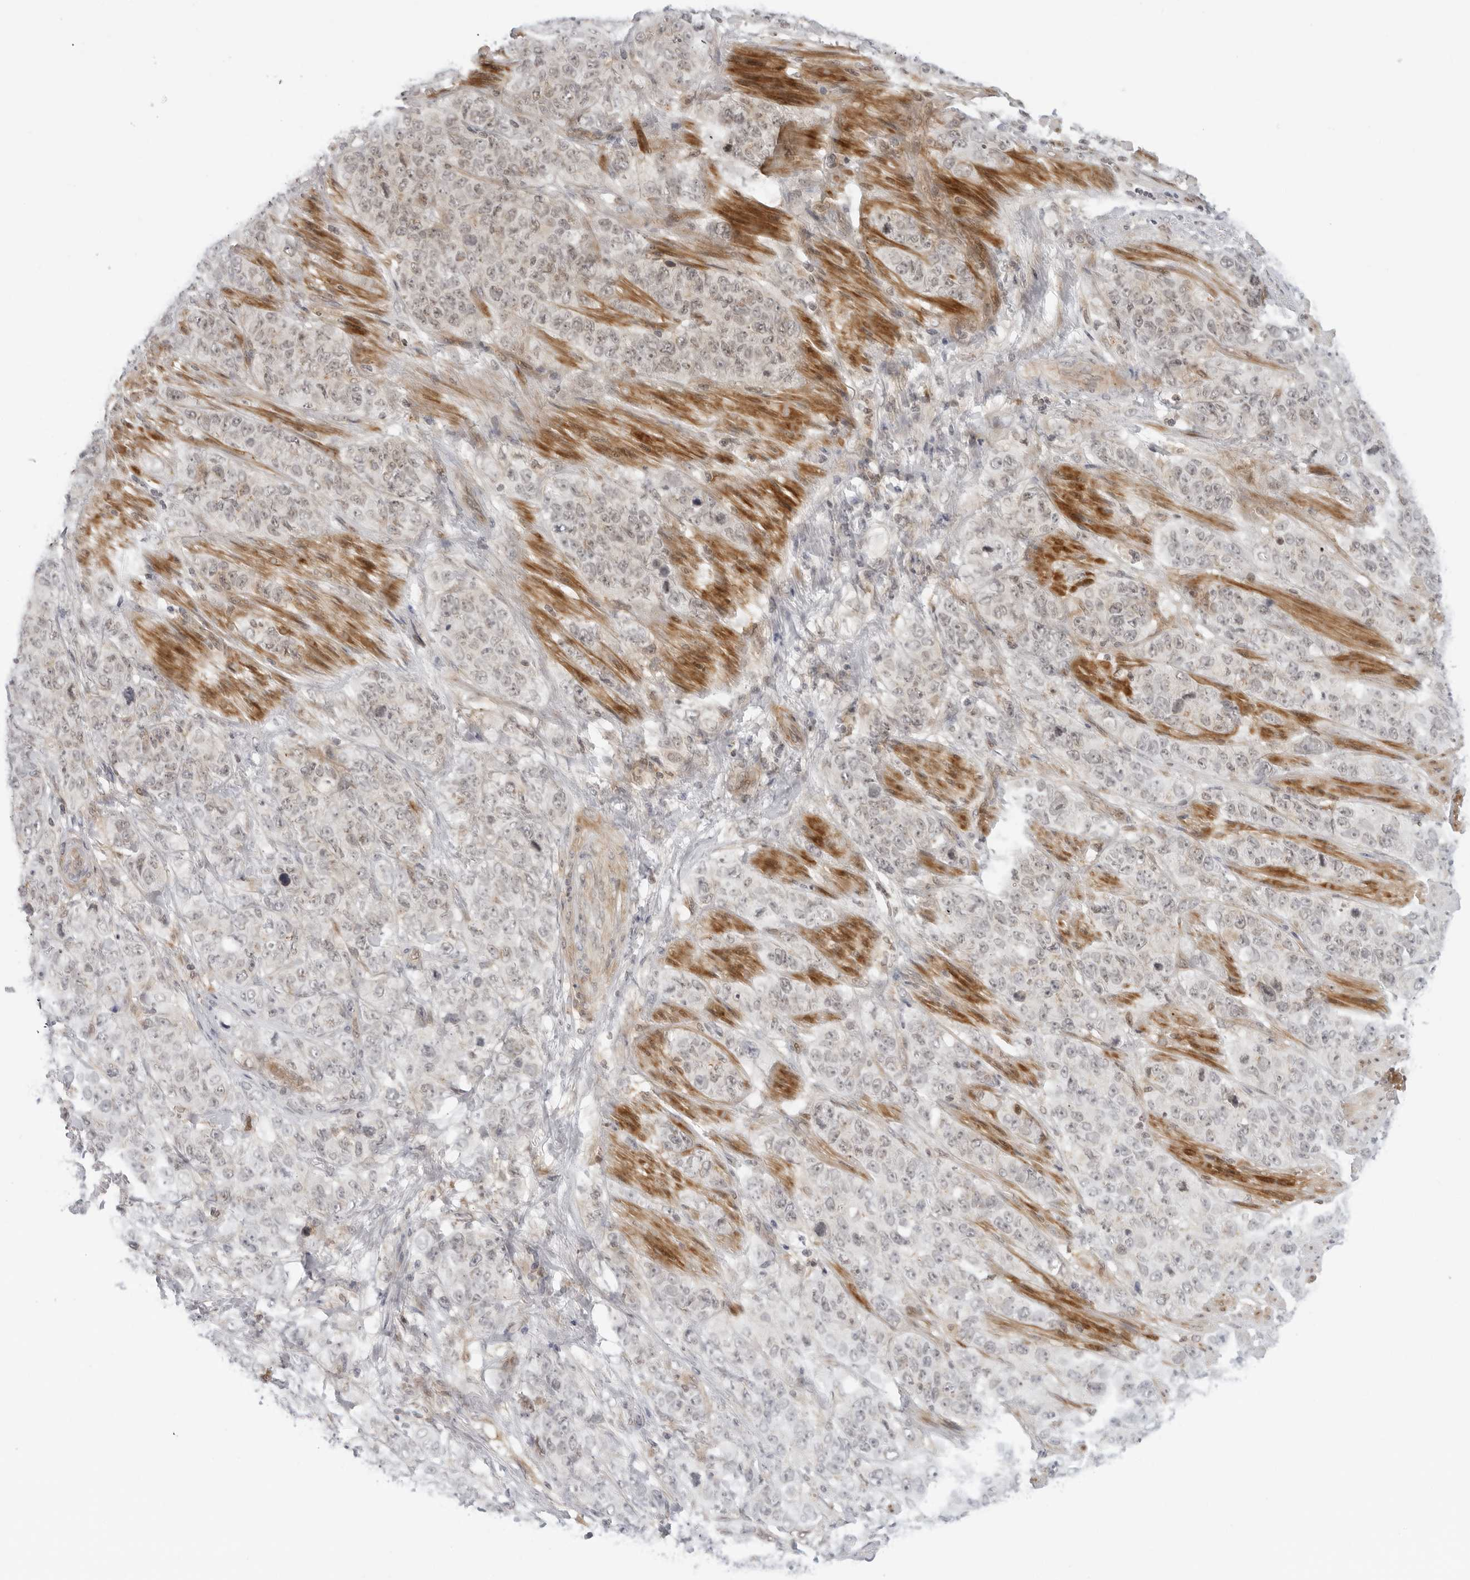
{"staining": {"intensity": "weak", "quantity": "<25%", "location": "nuclear"}, "tissue": "stomach cancer", "cell_type": "Tumor cells", "image_type": "cancer", "snomed": [{"axis": "morphology", "description": "Adenocarcinoma, NOS"}, {"axis": "topography", "description": "Stomach"}], "caption": "Immunohistochemical staining of human stomach cancer demonstrates no significant positivity in tumor cells.", "gene": "SUGCT", "patient": {"sex": "male", "age": 48}}